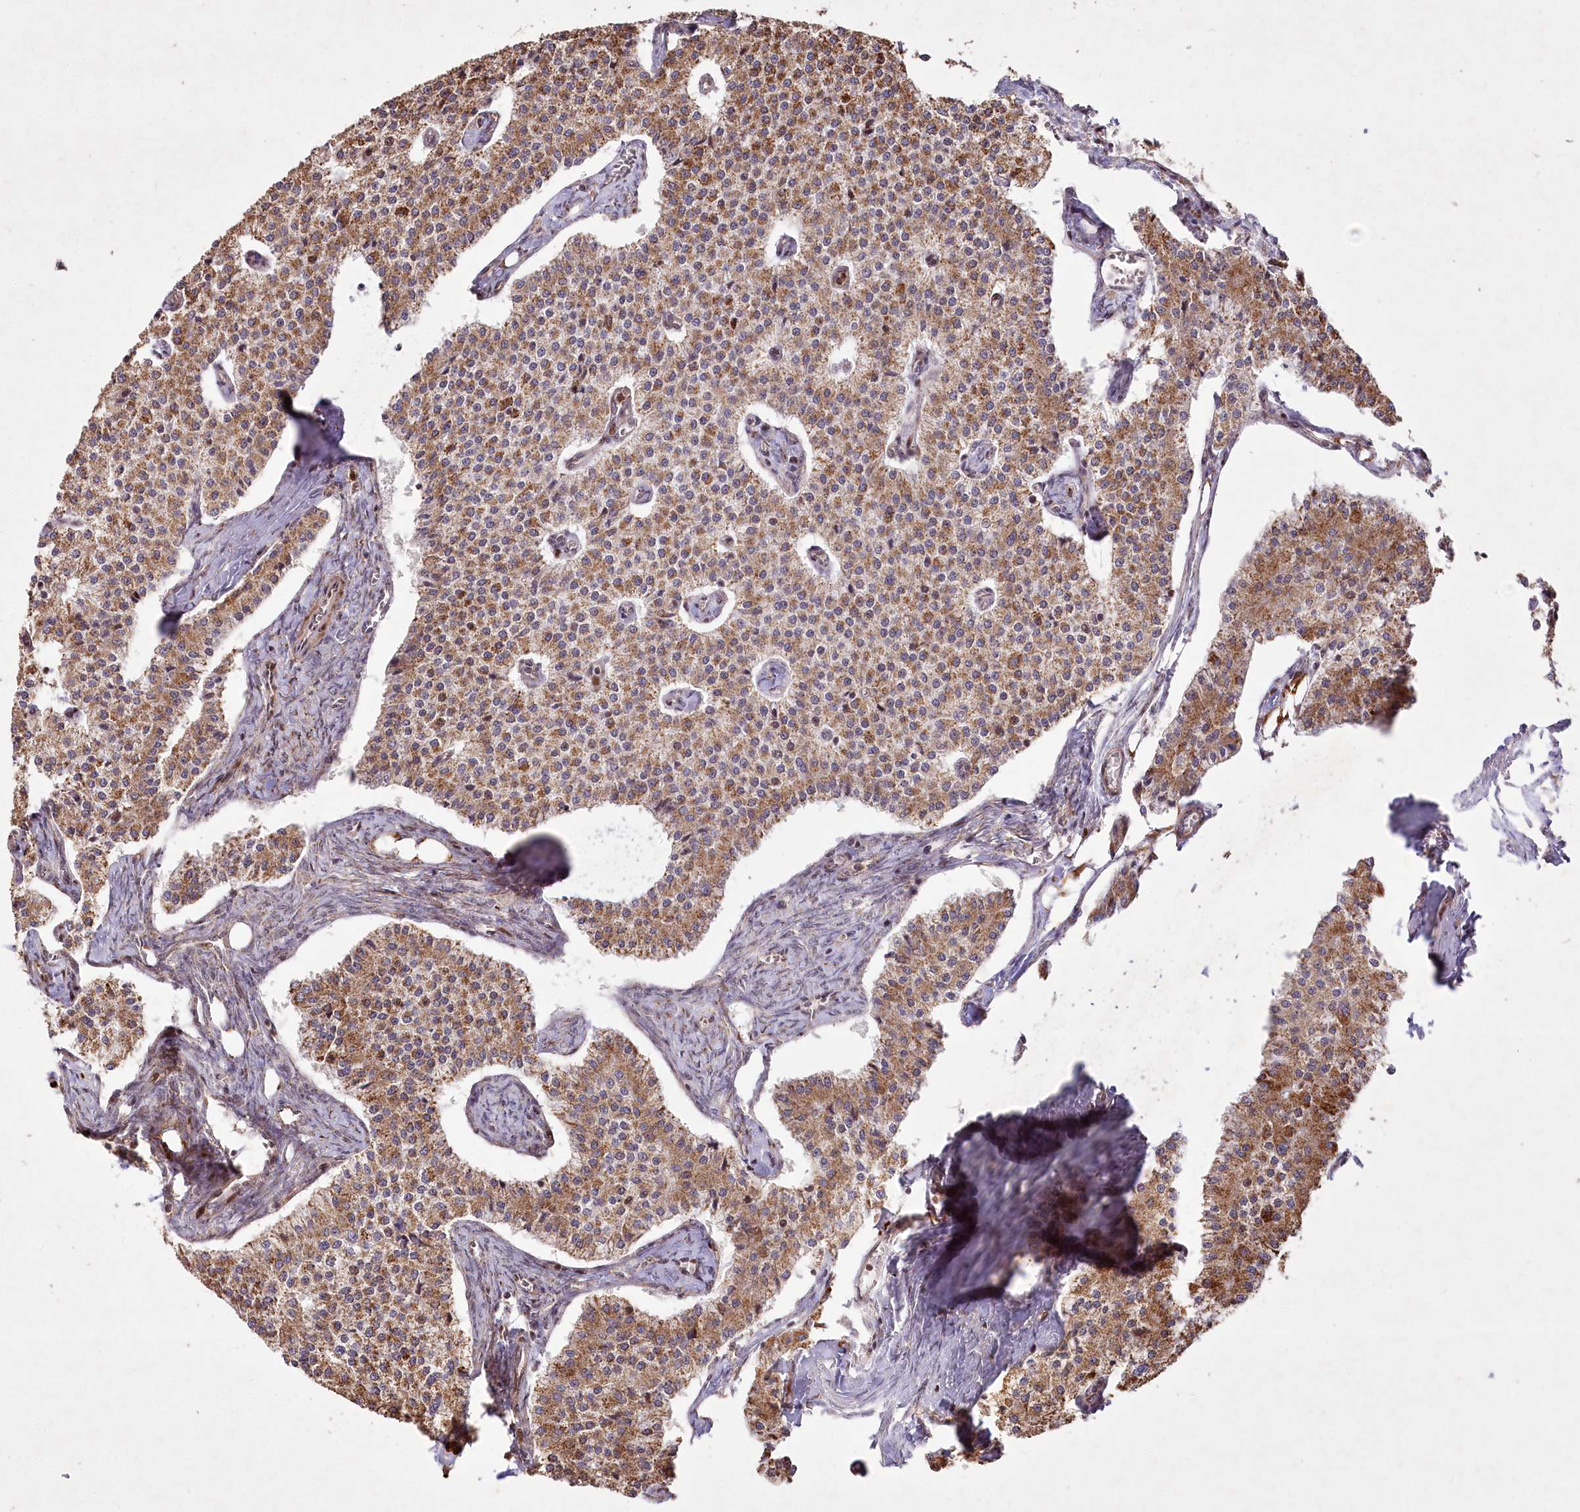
{"staining": {"intensity": "moderate", "quantity": ">75%", "location": "cytoplasmic/membranous"}, "tissue": "carcinoid", "cell_type": "Tumor cells", "image_type": "cancer", "snomed": [{"axis": "morphology", "description": "Carcinoid, malignant, NOS"}, {"axis": "topography", "description": "Colon"}], "caption": "Protein analysis of carcinoid tissue demonstrates moderate cytoplasmic/membranous staining in about >75% of tumor cells.", "gene": "PSTK", "patient": {"sex": "female", "age": 52}}